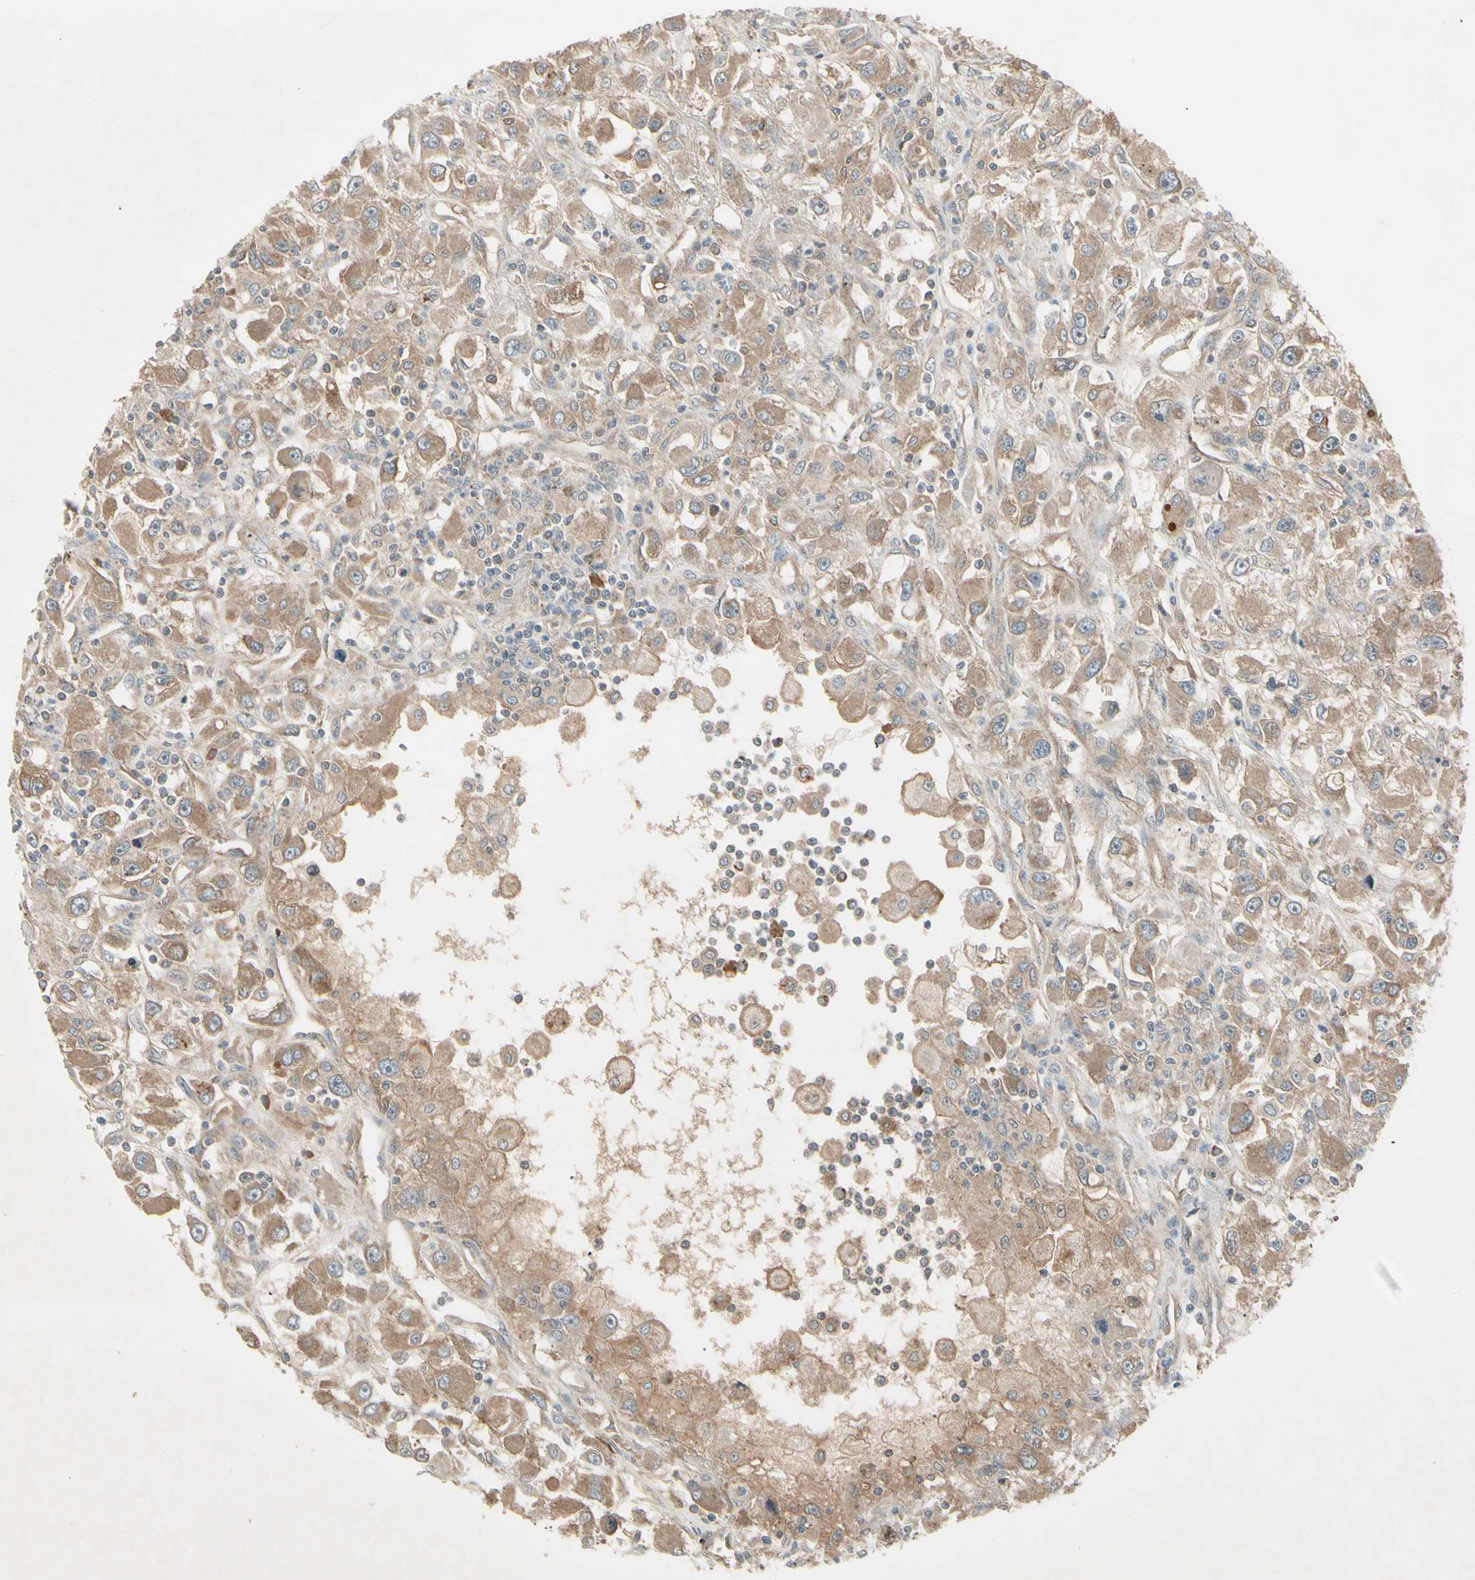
{"staining": {"intensity": "moderate", "quantity": ">75%", "location": "cytoplasmic/membranous"}, "tissue": "renal cancer", "cell_type": "Tumor cells", "image_type": "cancer", "snomed": [{"axis": "morphology", "description": "Adenocarcinoma, NOS"}, {"axis": "topography", "description": "Kidney"}], "caption": "A brown stain labels moderate cytoplasmic/membranous expression of a protein in human renal cancer tumor cells.", "gene": "FHDC1", "patient": {"sex": "female", "age": 52}}